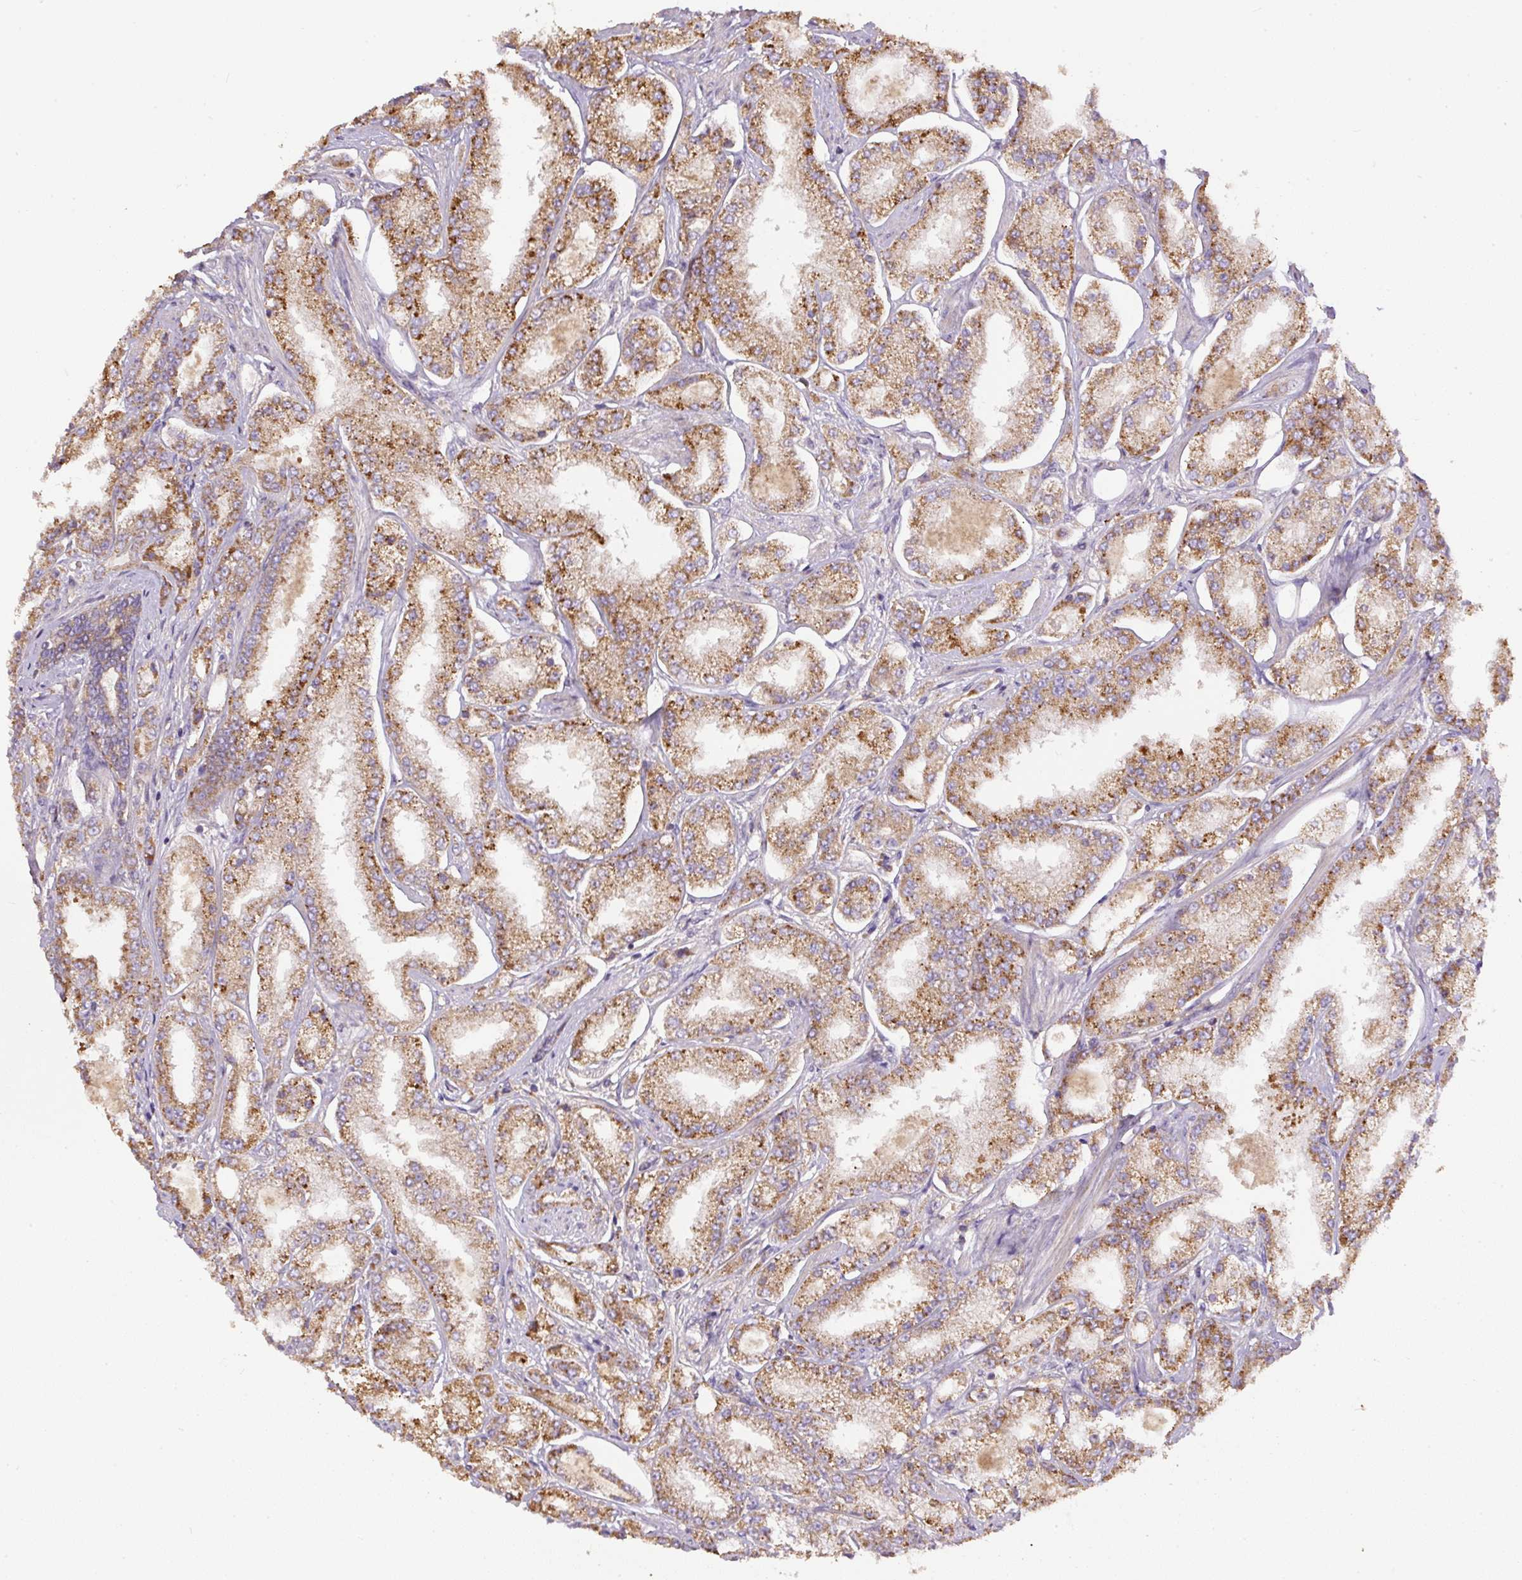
{"staining": {"intensity": "moderate", "quantity": ">75%", "location": "cytoplasmic/membranous"}, "tissue": "prostate cancer", "cell_type": "Tumor cells", "image_type": "cancer", "snomed": [{"axis": "morphology", "description": "Adenocarcinoma, High grade"}, {"axis": "topography", "description": "Prostate"}], "caption": "Immunohistochemical staining of human adenocarcinoma (high-grade) (prostate) demonstrates medium levels of moderate cytoplasmic/membranous protein positivity in about >75% of tumor cells. (DAB (3,3'-diaminobenzidine) = brown stain, brightfield microscopy at high magnification).", "gene": "DAPK1", "patient": {"sex": "male", "age": 69}}